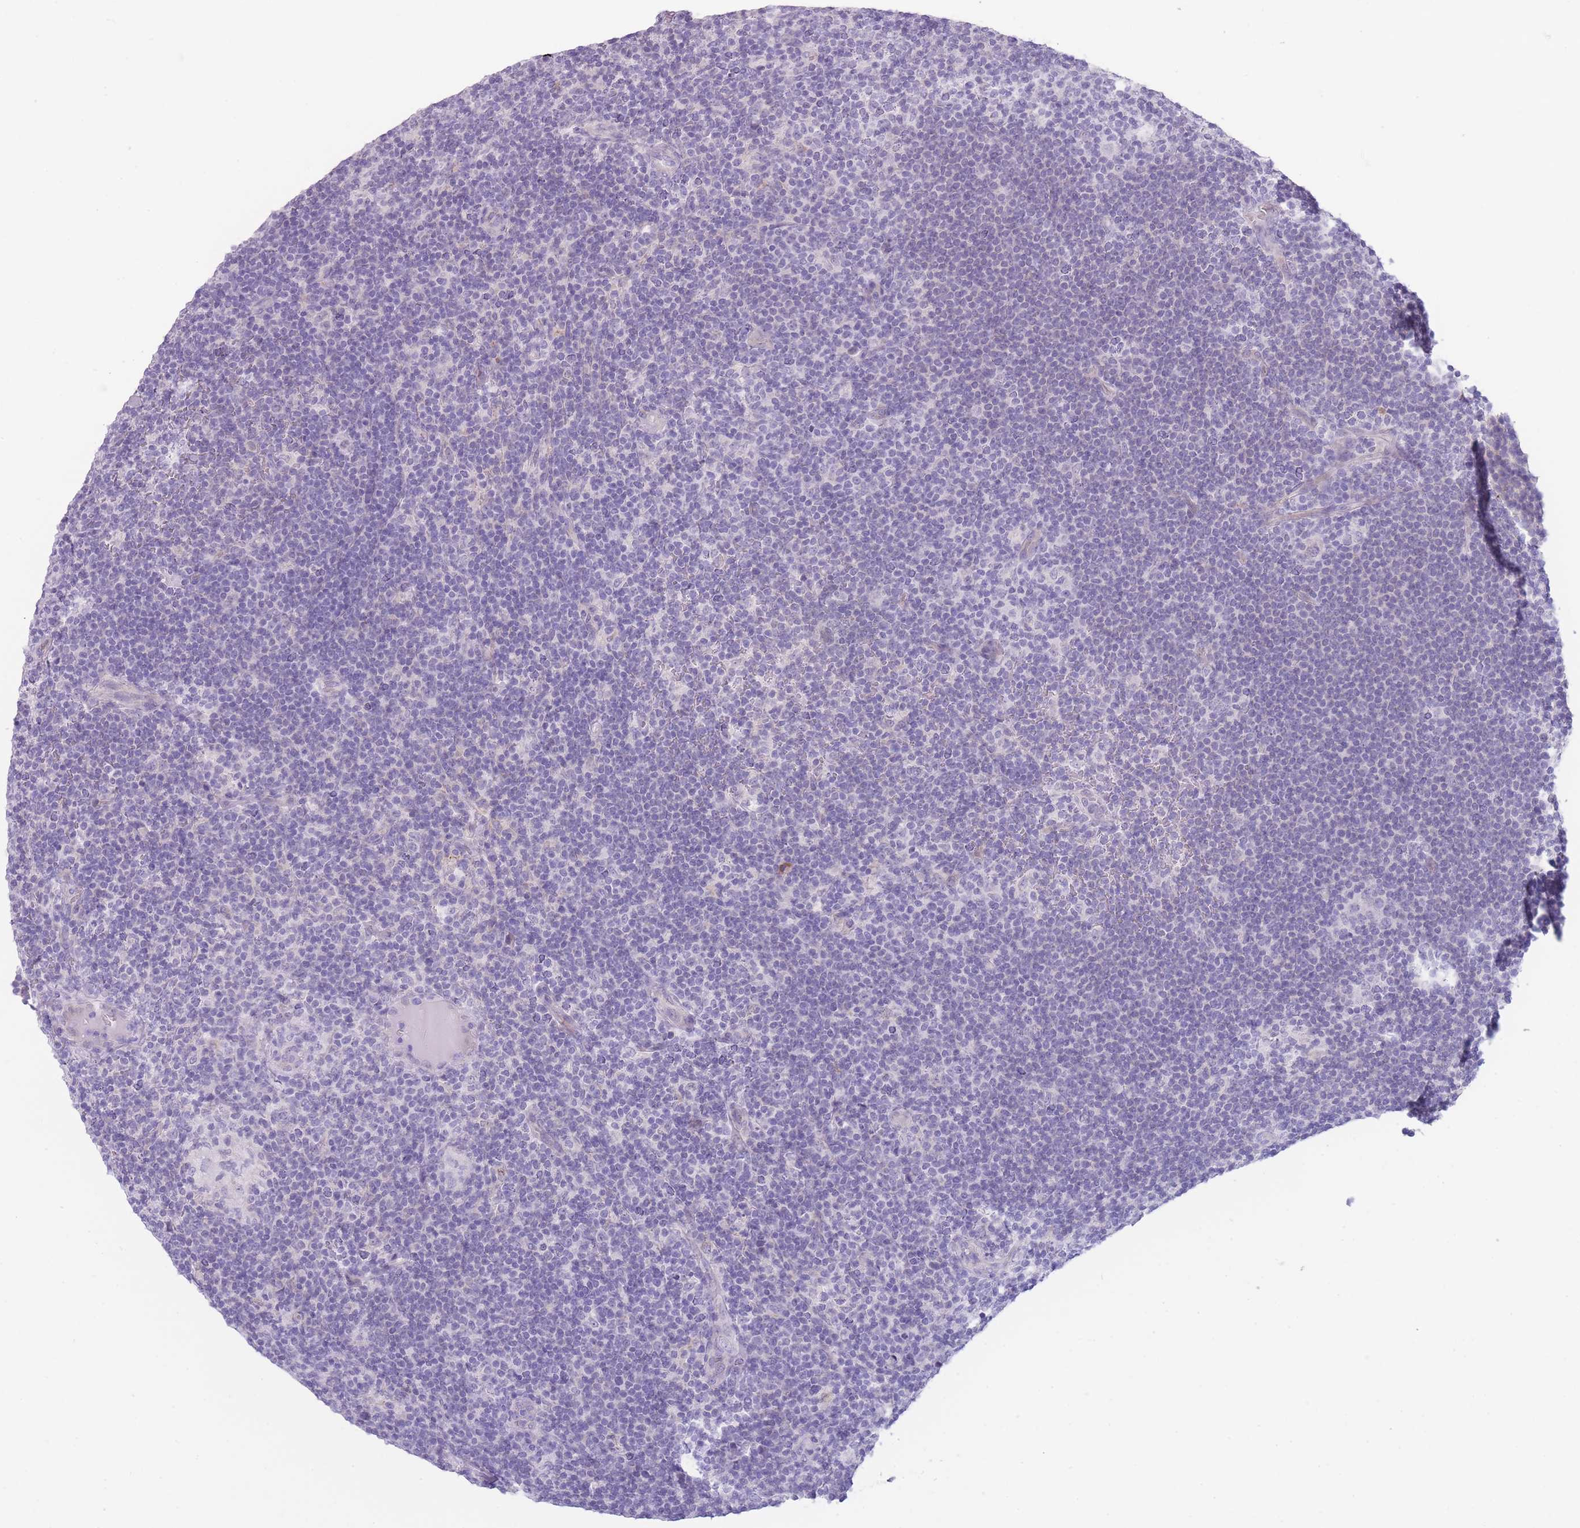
{"staining": {"intensity": "negative", "quantity": "none", "location": "none"}, "tissue": "lymphoma", "cell_type": "Tumor cells", "image_type": "cancer", "snomed": [{"axis": "morphology", "description": "Hodgkin's disease, NOS"}, {"axis": "topography", "description": "Lymph node"}], "caption": "Image shows no significant protein staining in tumor cells of lymphoma.", "gene": "DCANP1", "patient": {"sex": "female", "age": 57}}